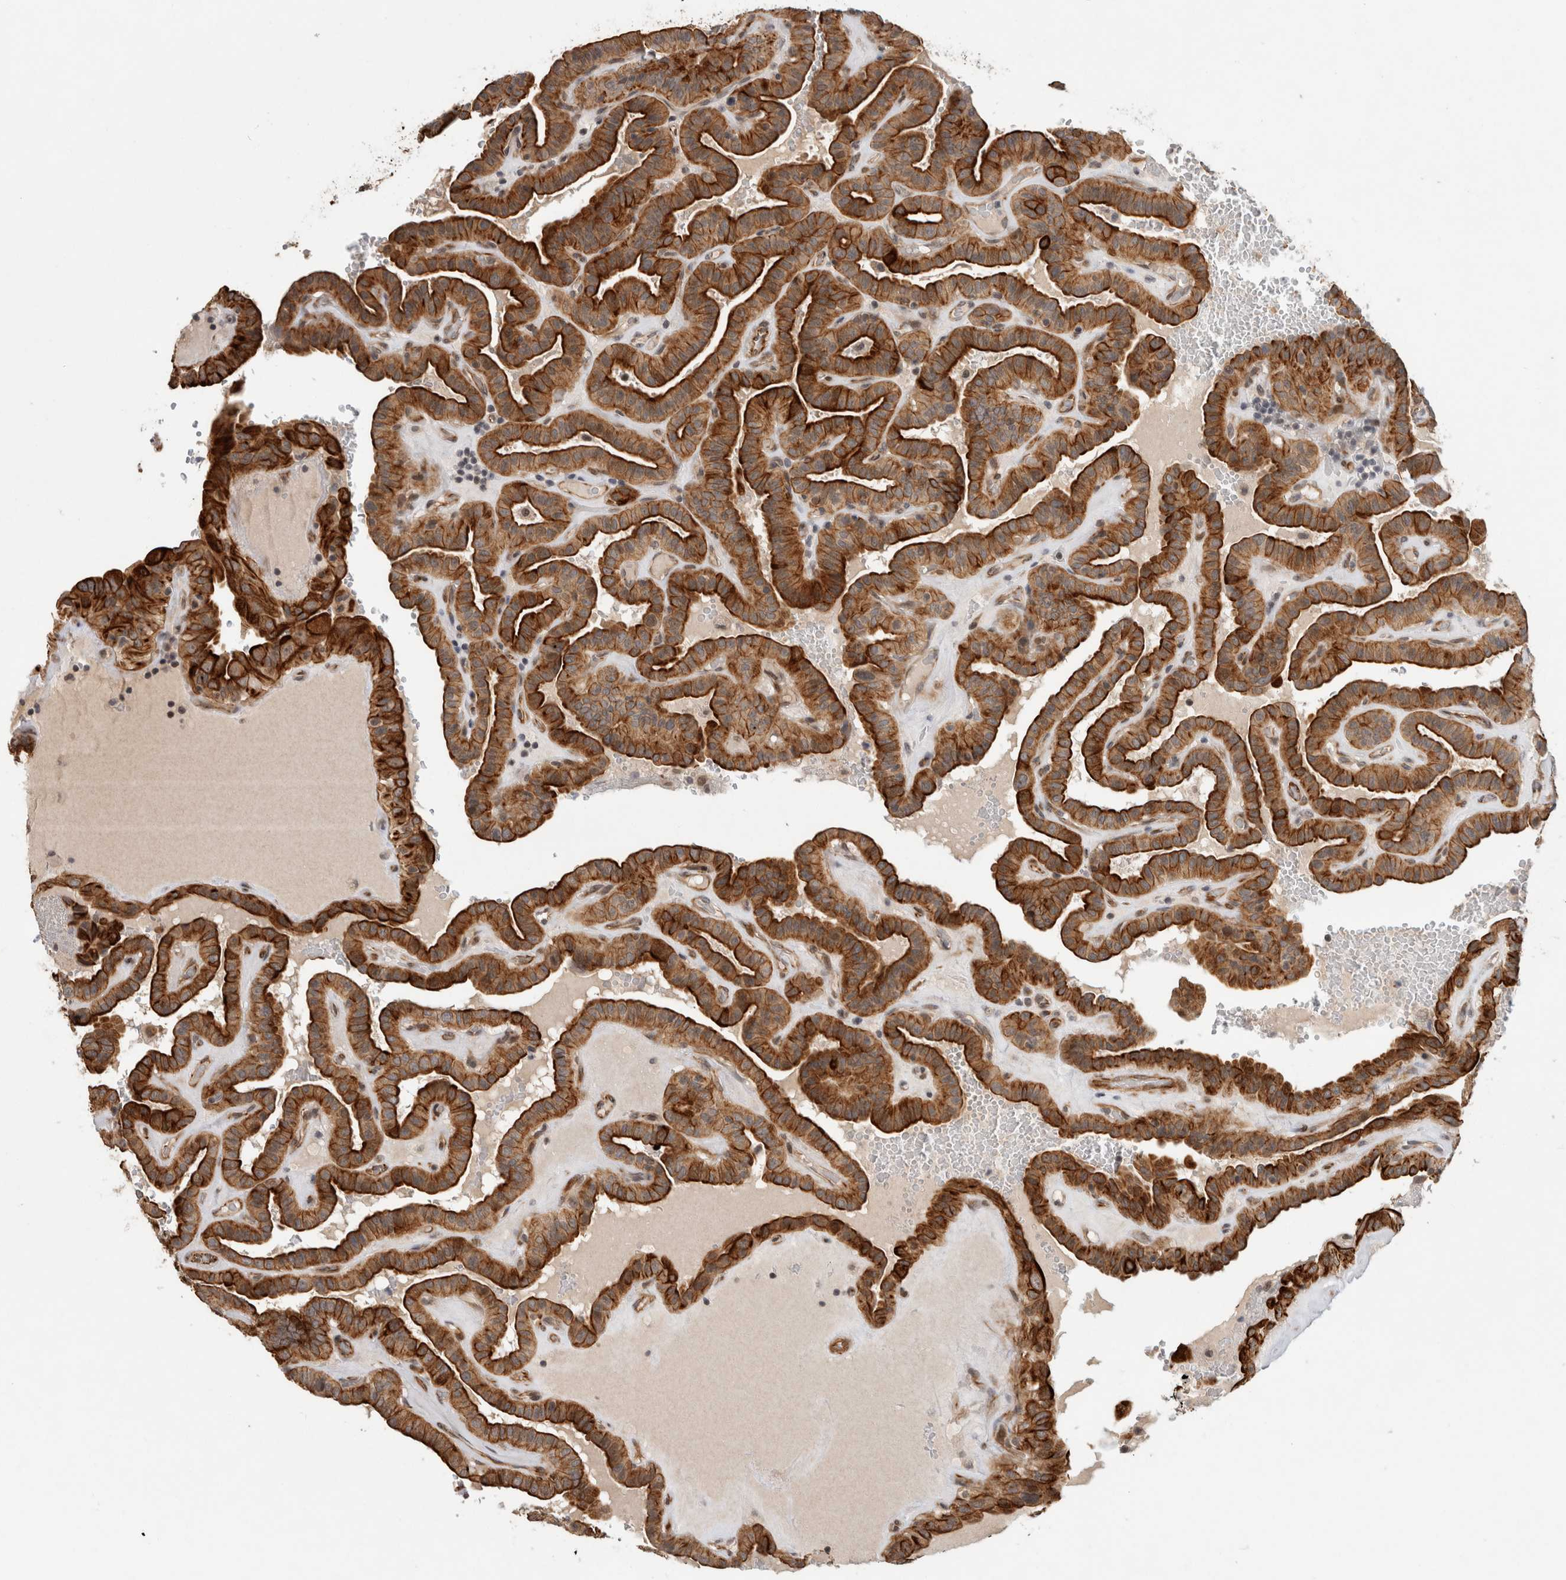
{"staining": {"intensity": "strong", "quantity": ">75%", "location": "cytoplasmic/membranous"}, "tissue": "thyroid cancer", "cell_type": "Tumor cells", "image_type": "cancer", "snomed": [{"axis": "morphology", "description": "Papillary adenocarcinoma, NOS"}, {"axis": "topography", "description": "Thyroid gland"}], "caption": "This is a photomicrograph of immunohistochemistry staining of thyroid cancer (papillary adenocarcinoma), which shows strong expression in the cytoplasmic/membranous of tumor cells.", "gene": "CRISPLD1", "patient": {"sex": "male", "age": 77}}